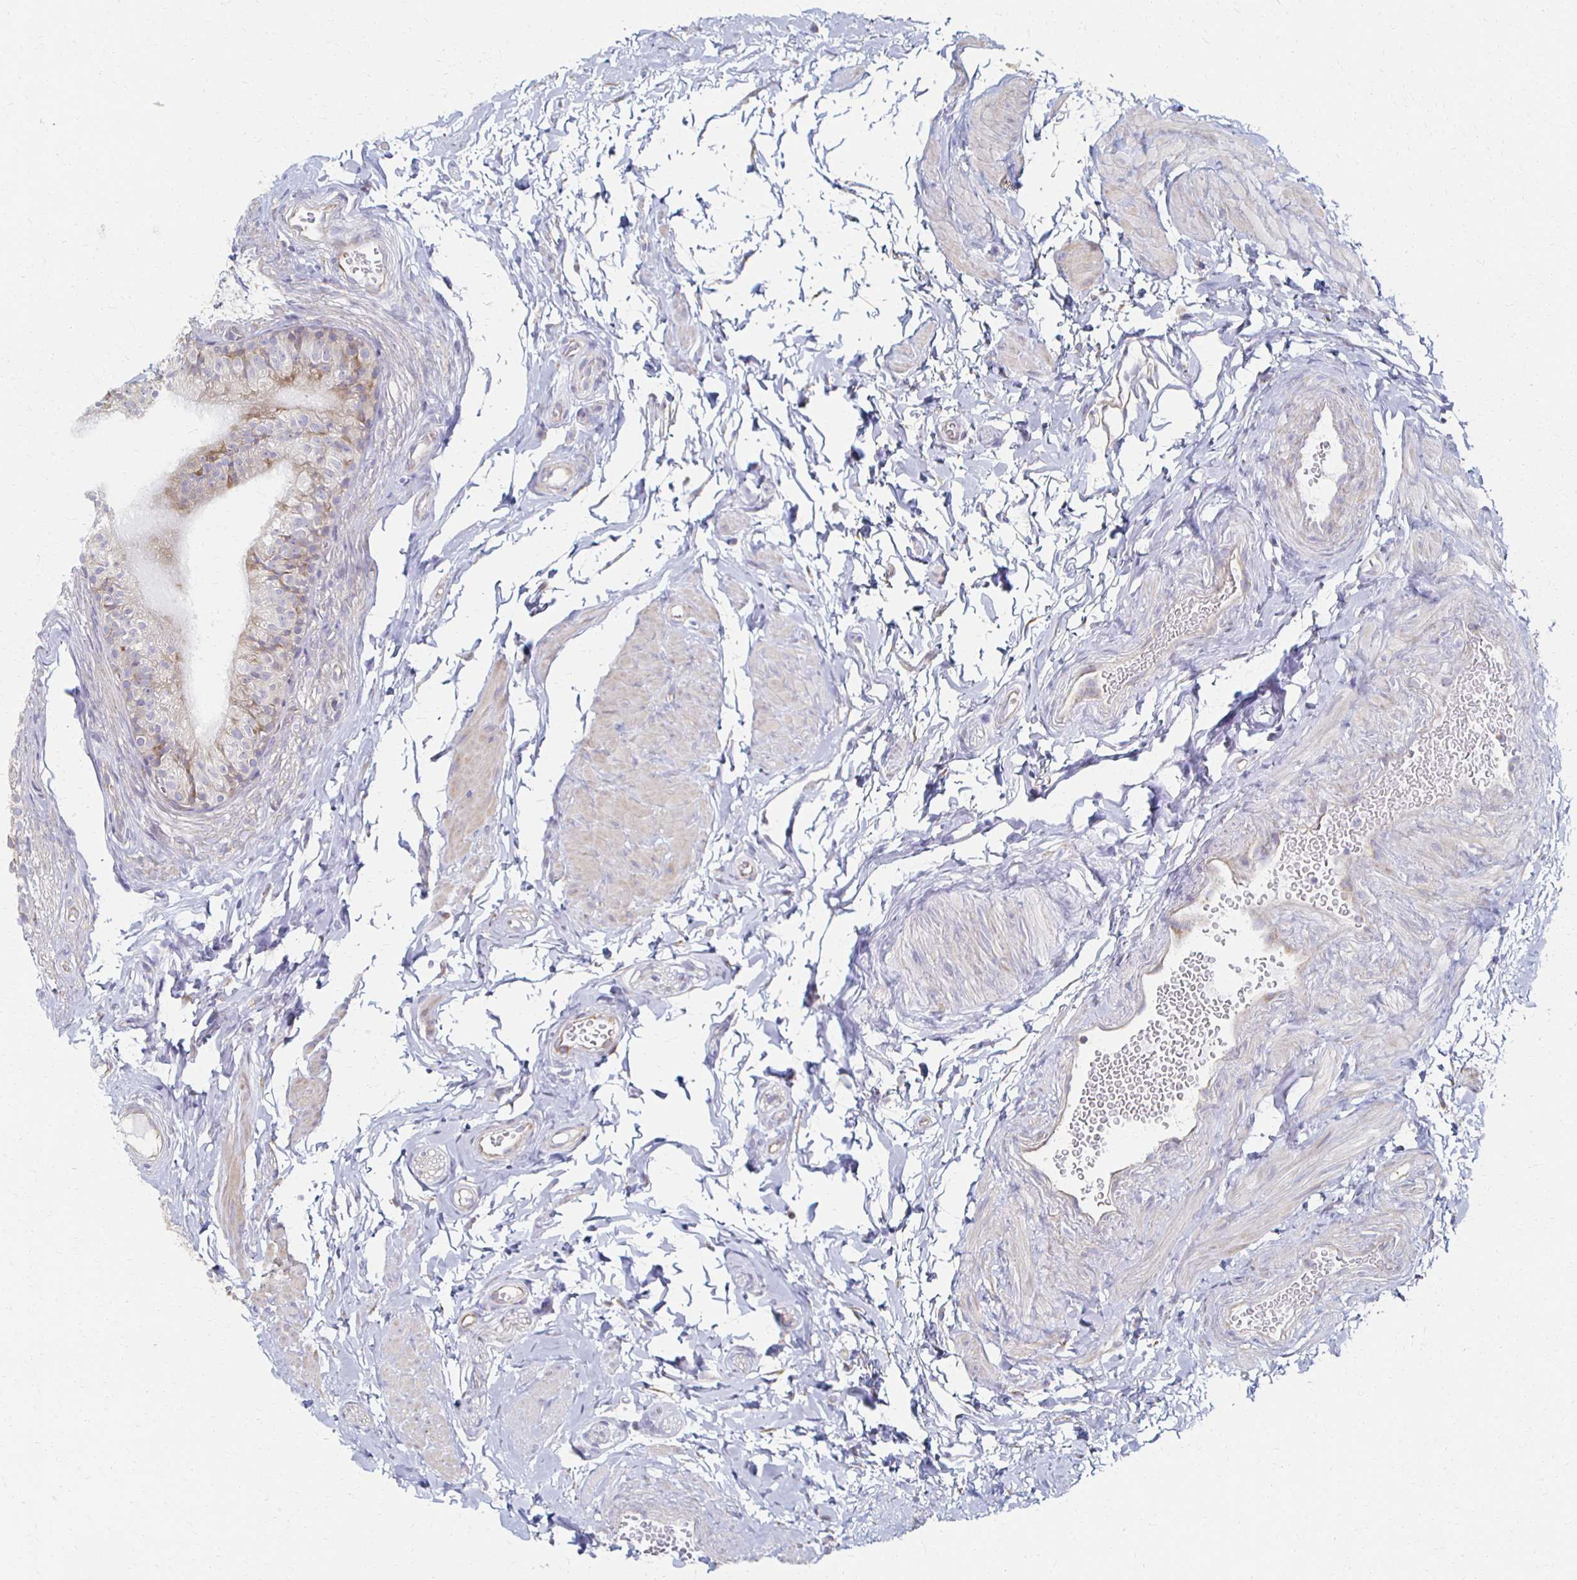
{"staining": {"intensity": "weak", "quantity": "<25%", "location": "cytoplasmic/membranous"}, "tissue": "epididymis", "cell_type": "Glandular cells", "image_type": "normal", "snomed": [{"axis": "morphology", "description": "Normal tissue, NOS"}, {"axis": "topography", "description": "Epididymis, spermatic cord, NOS"}, {"axis": "topography", "description": "Epididymis"}, {"axis": "topography", "description": "Peripheral nerve tissue"}], "caption": "This is an immunohistochemistry image of unremarkable human epididymis. There is no staining in glandular cells.", "gene": "ATP1A3", "patient": {"sex": "male", "age": 29}}